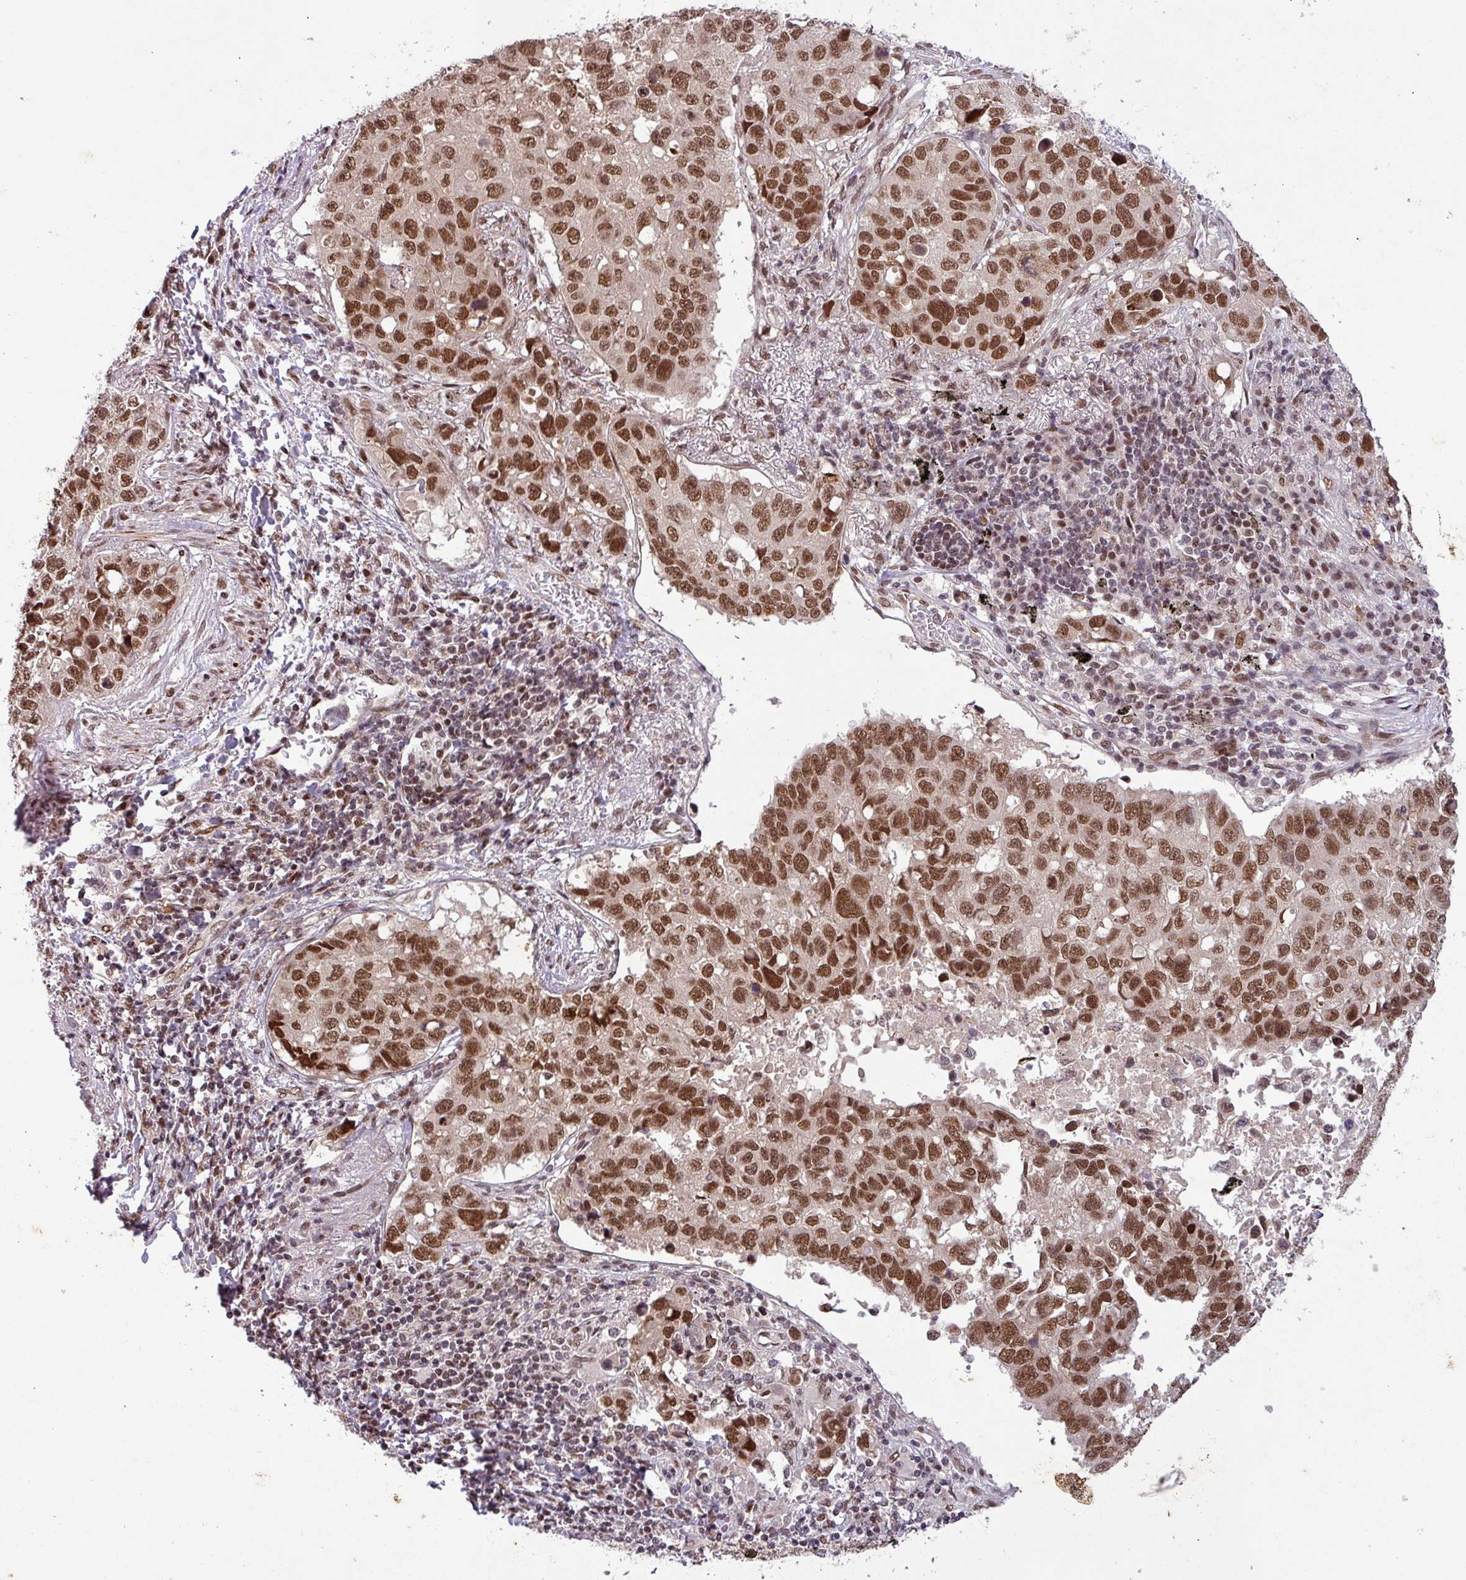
{"staining": {"intensity": "strong", "quantity": ">75%", "location": "nuclear"}, "tissue": "lung cancer", "cell_type": "Tumor cells", "image_type": "cancer", "snomed": [{"axis": "morphology", "description": "Squamous cell carcinoma, NOS"}, {"axis": "topography", "description": "Lung"}], "caption": "A brown stain shows strong nuclear staining of a protein in human lung cancer (squamous cell carcinoma) tumor cells.", "gene": "SRSF2", "patient": {"sex": "male", "age": 60}}